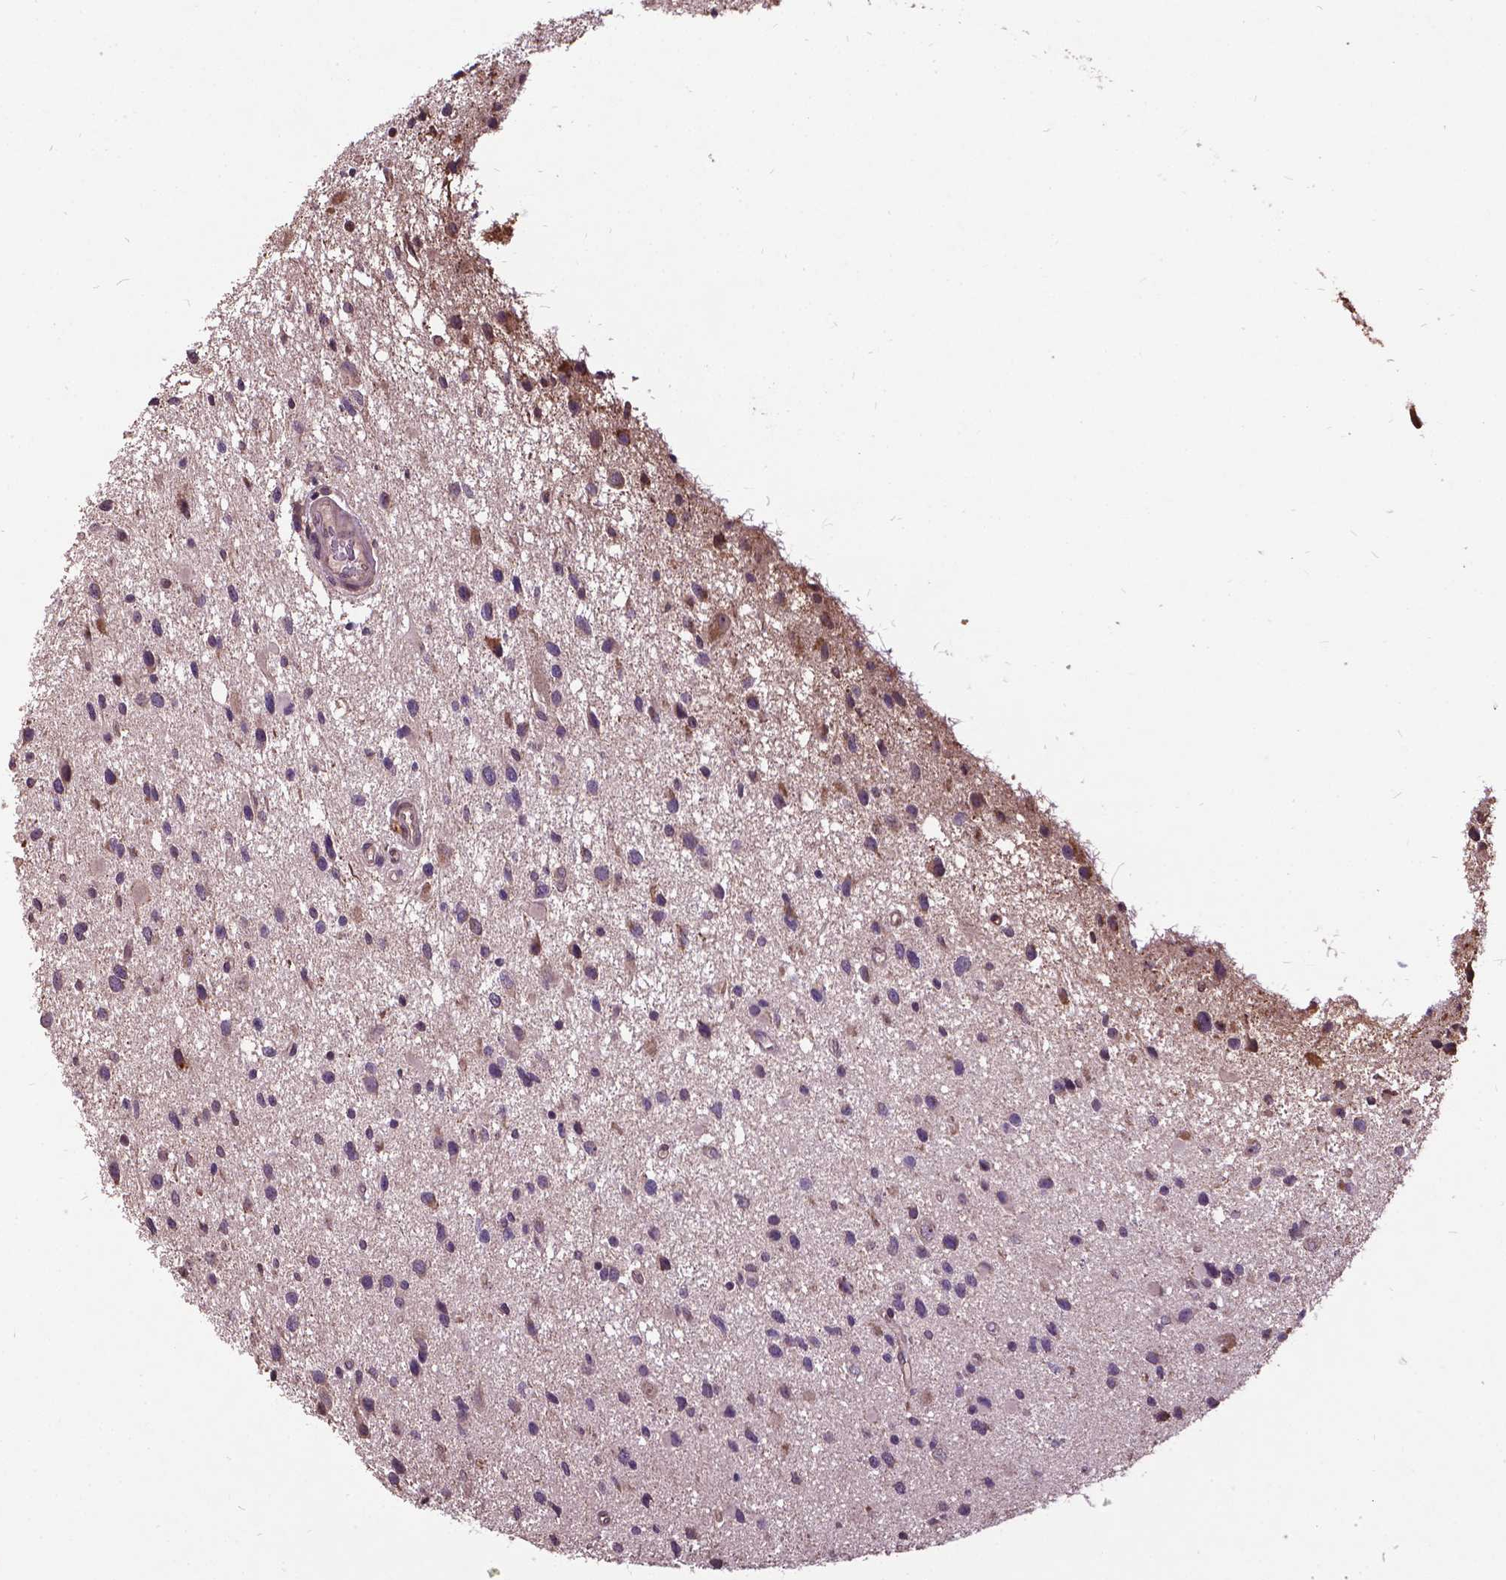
{"staining": {"intensity": "weak", "quantity": "<25%", "location": "cytoplasmic/membranous"}, "tissue": "glioma", "cell_type": "Tumor cells", "image_type": "cancer", "snomed": [{"axis": "morphology", "description": "Glioma, malignant, Low grade"}, {"axis": "topography", "description": "Brain"}], "caption": "This is an immunohistochemistry (IHC) histopathology image of human glioma. There is no expression in tumor cells.", "gene": "AP1S3", "patient": {"sex": "female", "age": 32}}